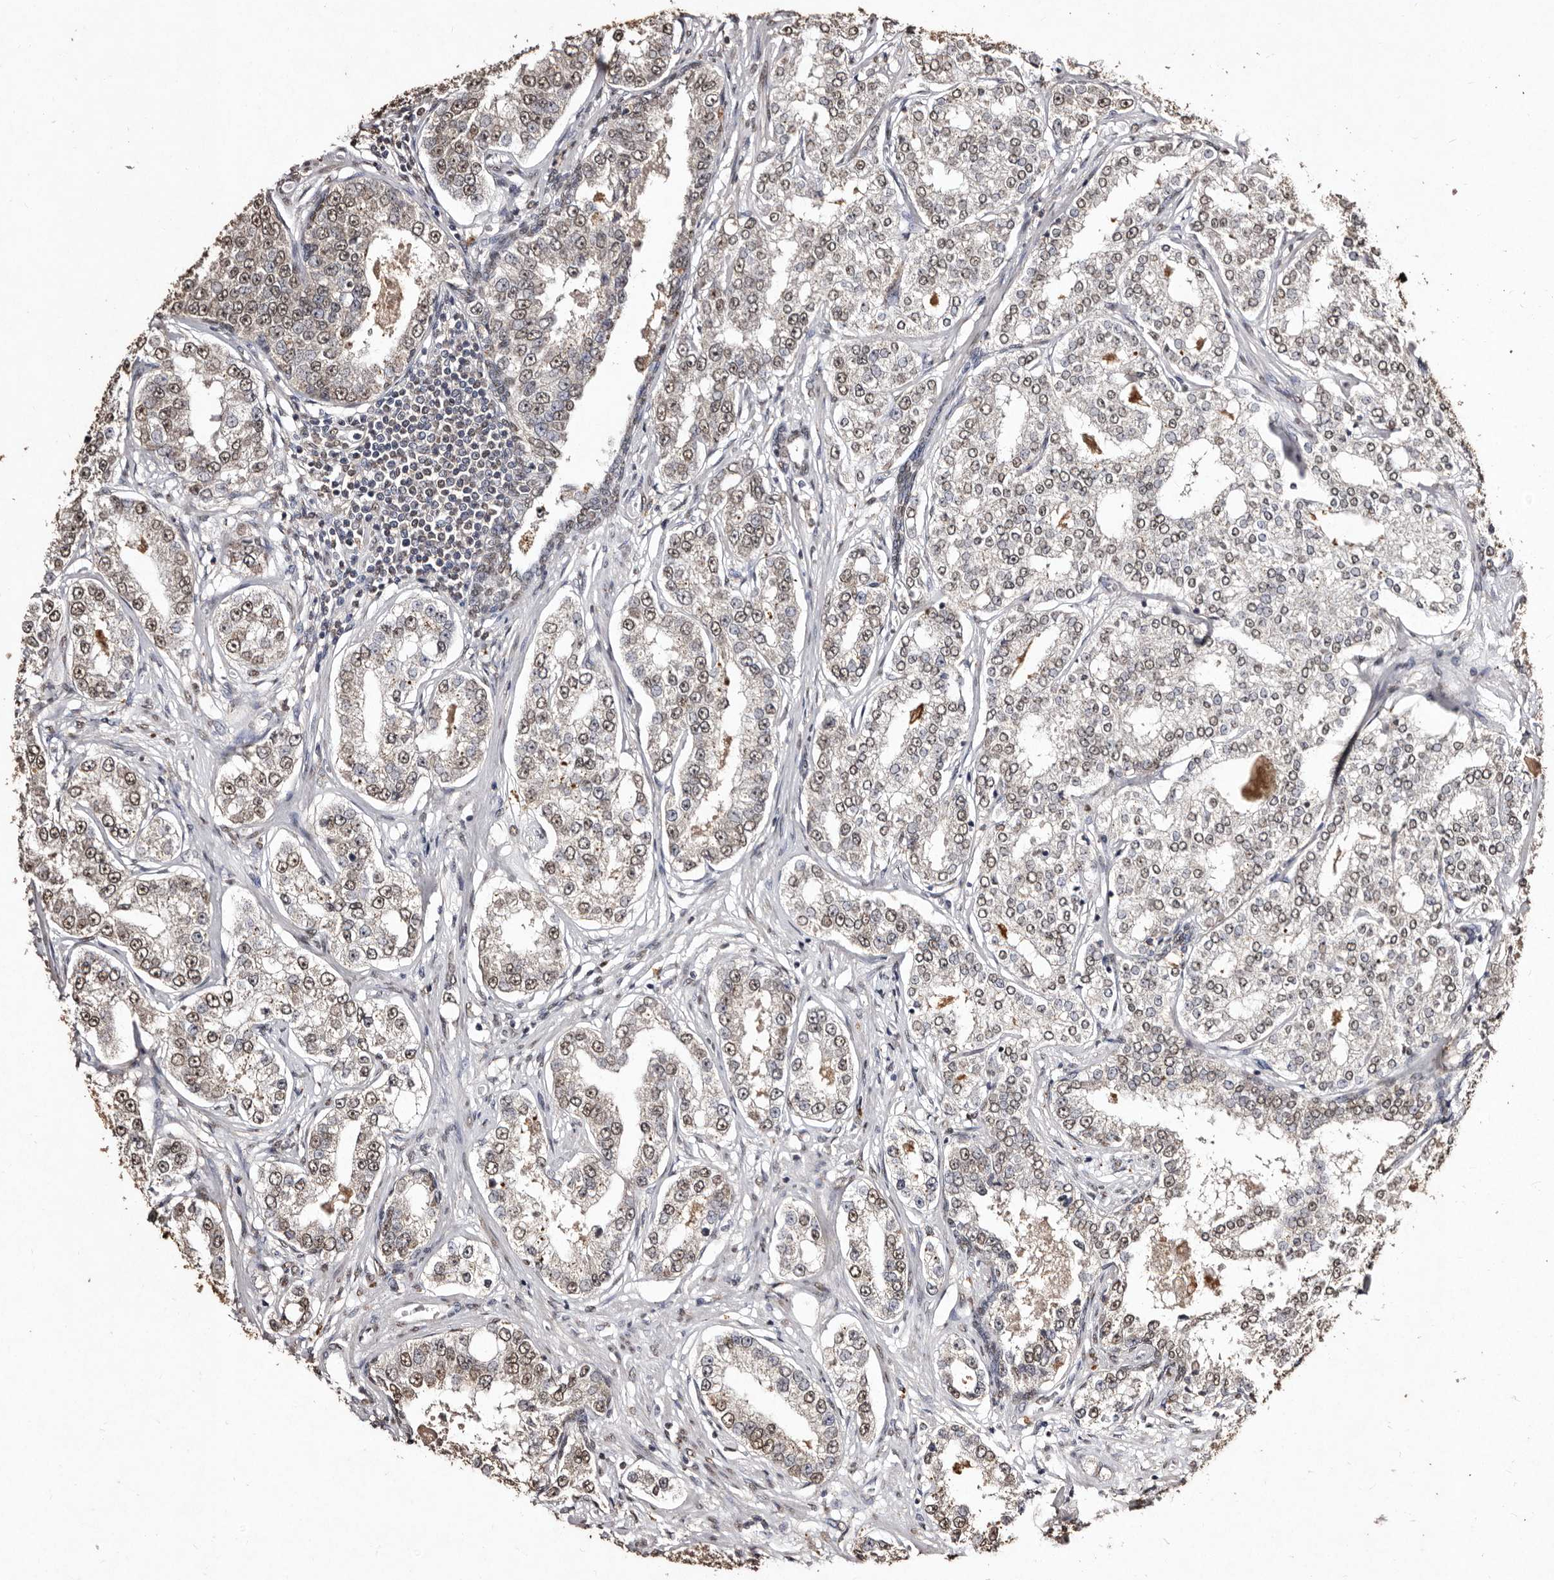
{"staining": {"intensity": "weak", "quantity": ">75%", "location": "nuclear"}, "tissue": "prostate cancer", "cell_type": "Tumor cells", "image_type": "cancer", "snomed": [{"axis": "morphology", "description": "Normal tissue, NOS"}, {"axis": "morphology", "description": "Adenocarcinoma, High grade"}, {"axis": "topography", "description": "Prostate"}], "caption": "This is a photomicrograph of immunohistochemistry (IHC) staining of prostate adenocarcinoma (high-grade), which shows weak positivity in the nuclear of tumor cells.", "gene": "ERBB4", "patient": {"sex": "male", "age": 83}}